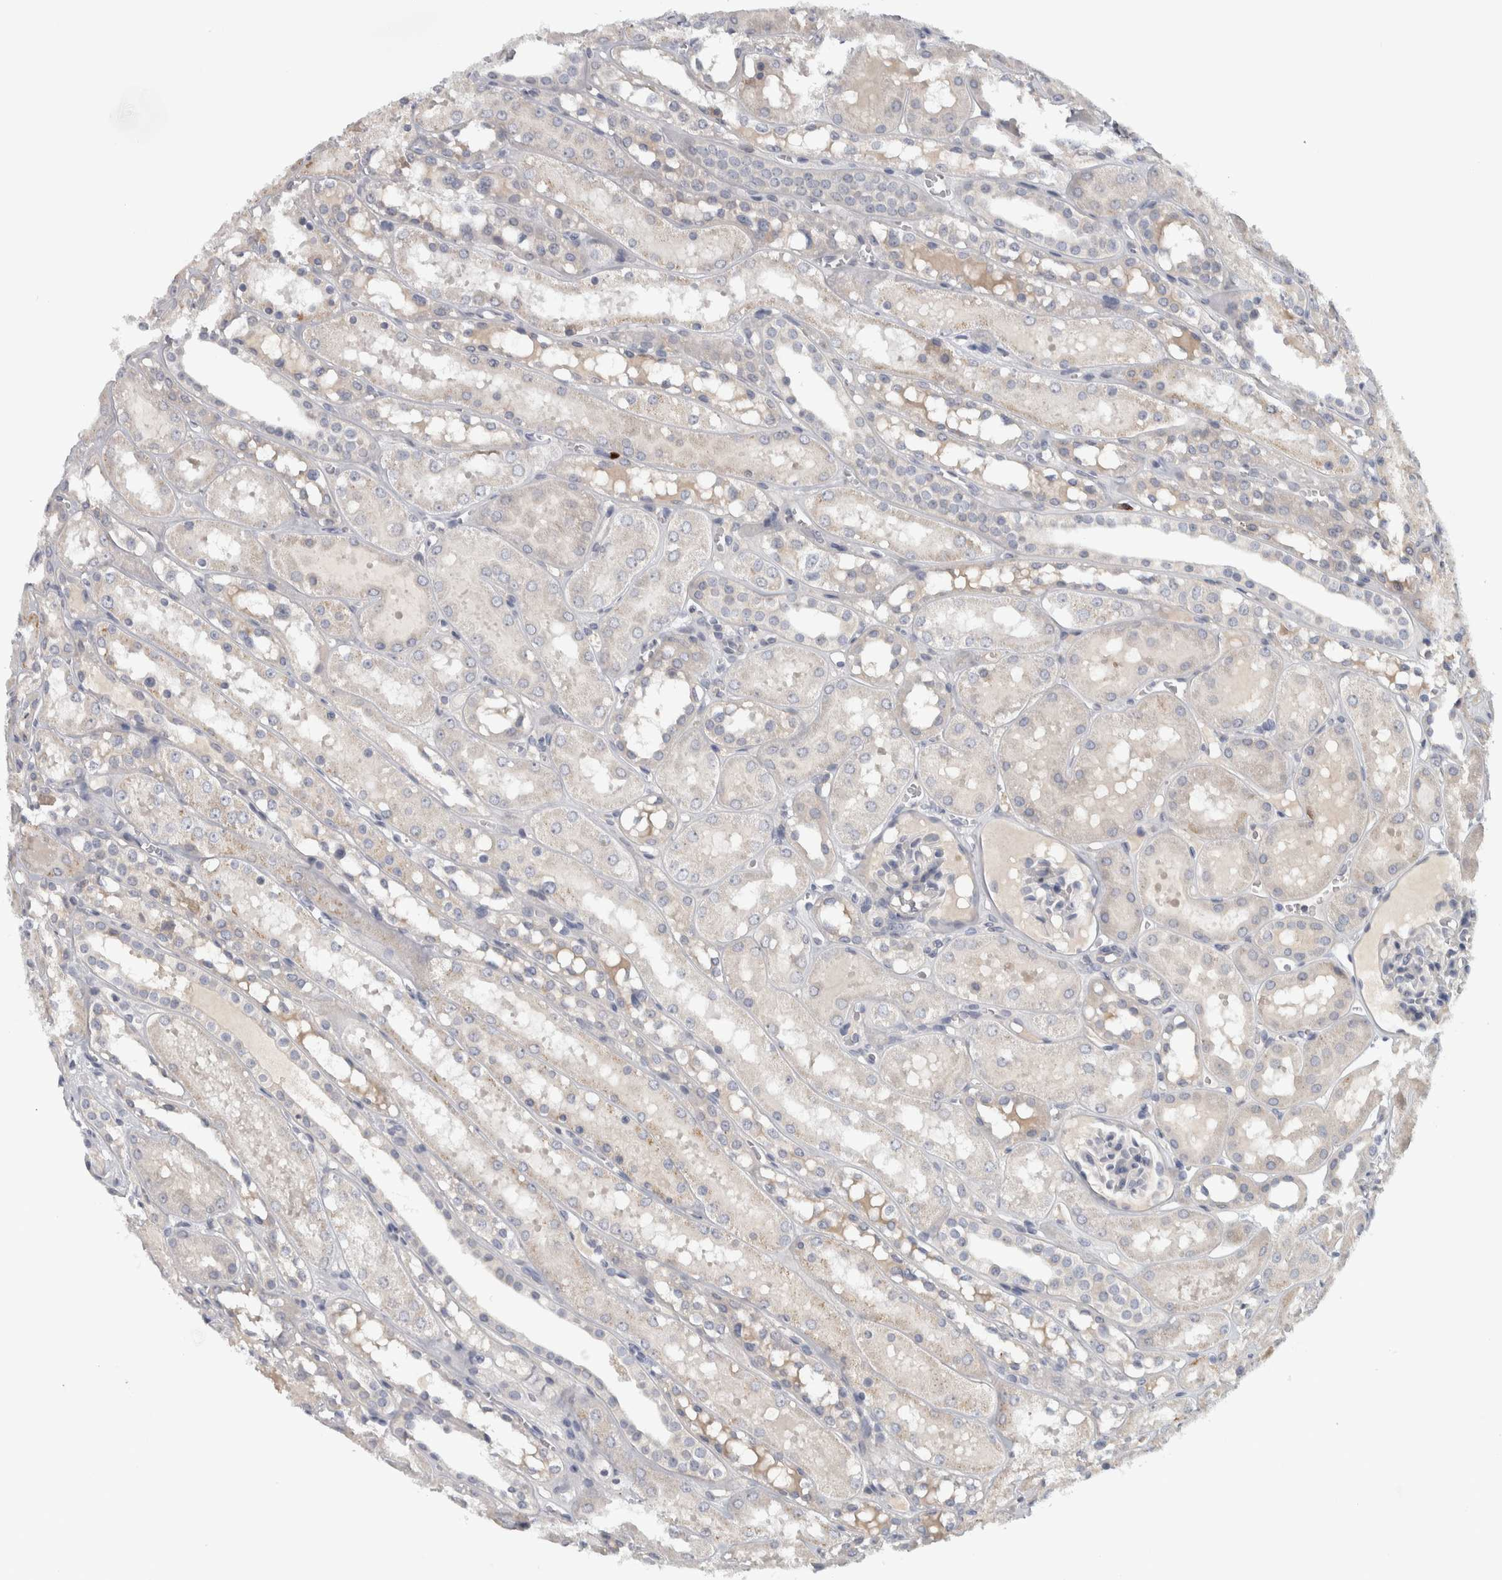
{"staining": {"intensity": "negative", "quantity": "none", "location": "none"}, "tissue": "kidney", "cell_type": "Cells in glomeruli", "image_type": "normal", "snomed": [{"axis": "morphology", "description": "Normal tissue, NOS"}, {"axis": "topography", "description": "Kidney"}, {"axis": "topography", "description": "Urinary bladder"}], "caption": "A high-resolution photomicrograph shows immunohistochemistry (IHC) staining of benign kidney, which displays no significant positivity in cells in glomeruli. Nuclei are stained in blue.", "gene": "ADPRM", "patient": {"sex": "male", "age": 16}}